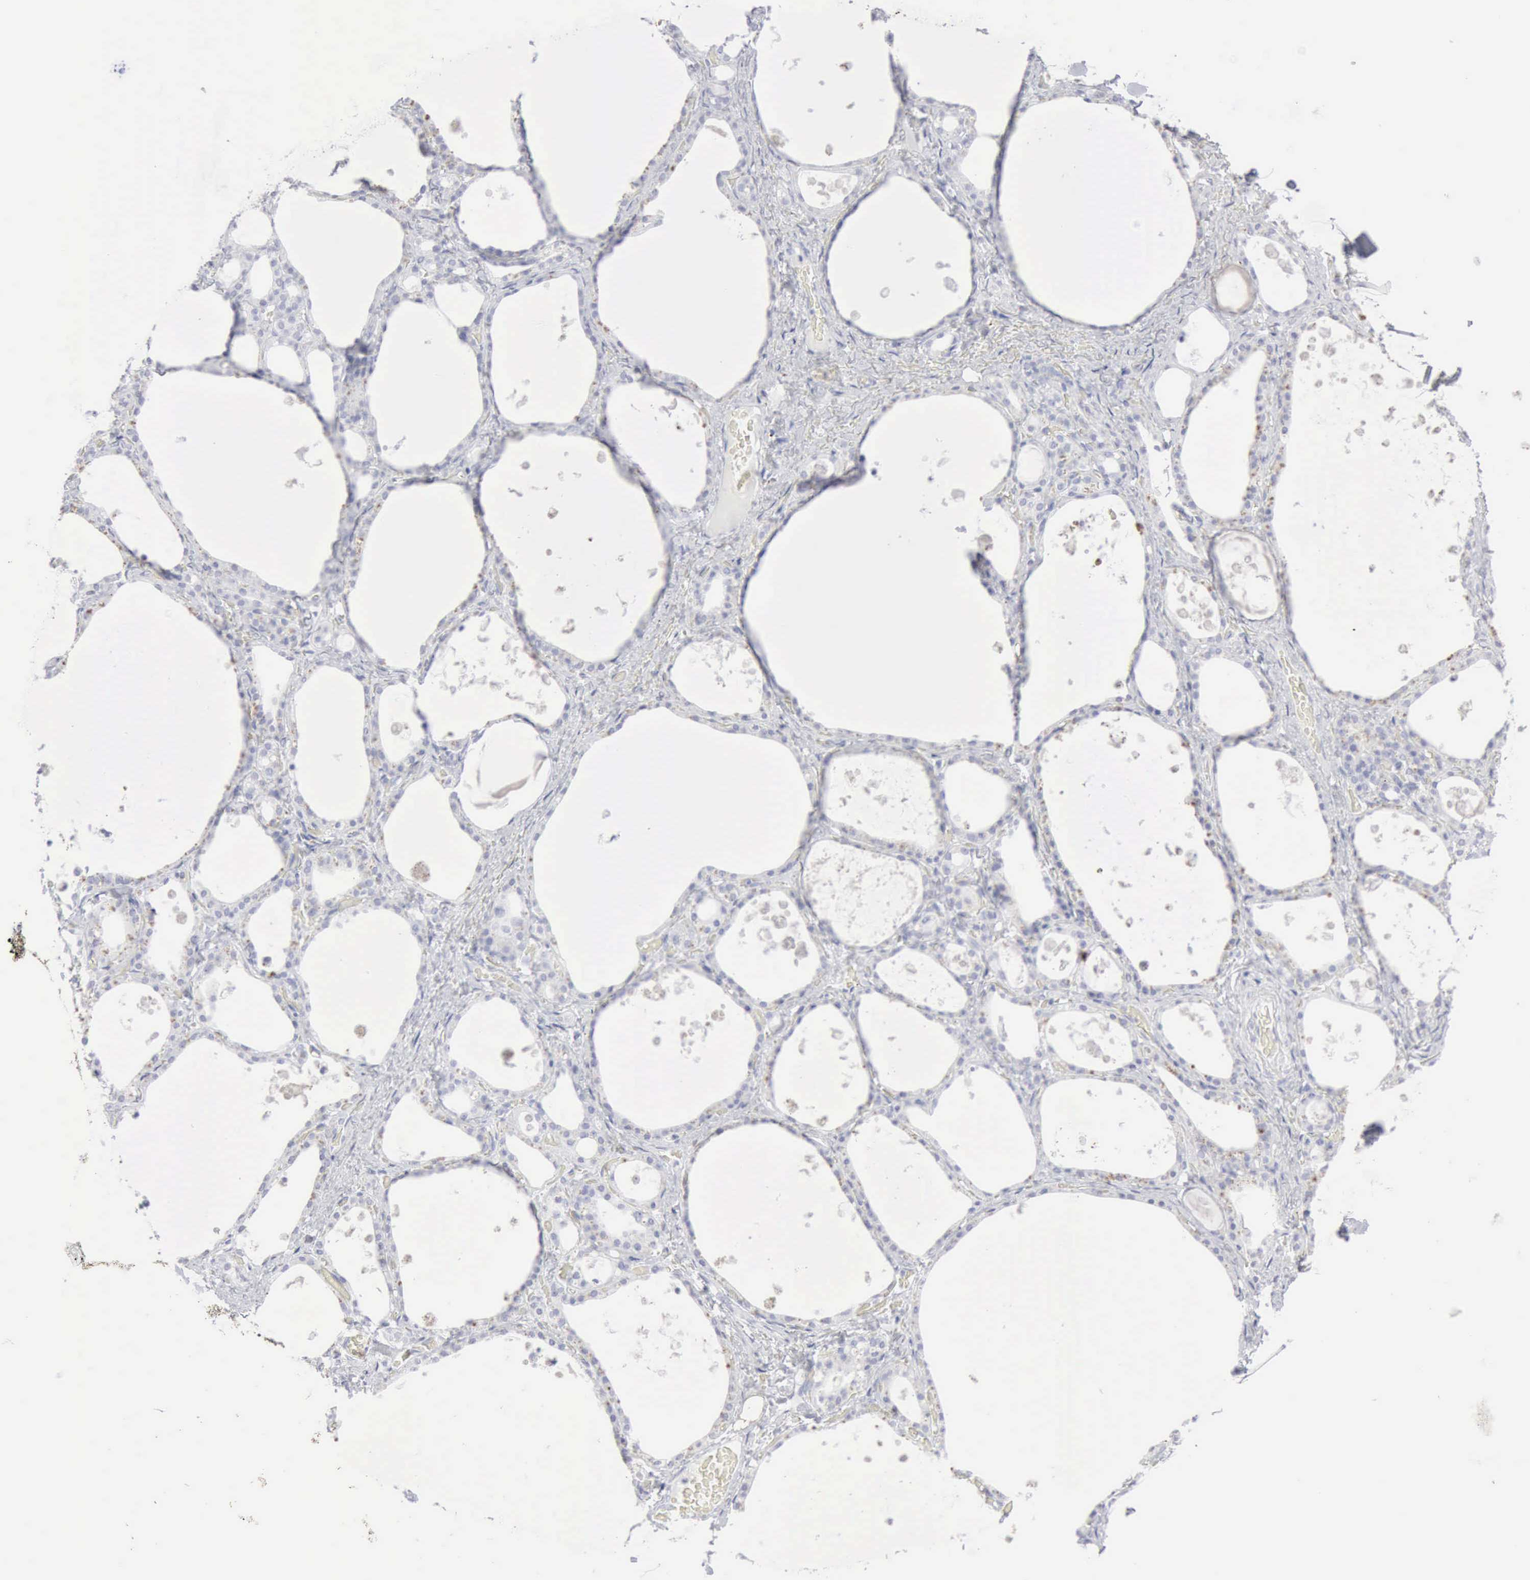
{"staining": {"intensity": "negative", "quantity": "none", "location": "none"}, "tissue": "thyroid gland", "cell_type": "Glandular cells", "image_type": "normal", "snomed": [{"axis": "morphology", "description": "Normal tissue, NOS"}, {"axis": "topography", "description": "Thyroid gland"}], "caption": "This is a micrograph of immunohistochemistry (IHC) staining of normal thyroid gland, which shows no expression in glandular cells.", "gene": "CMA1", "patient": {"sex": "male", "age": 61}}